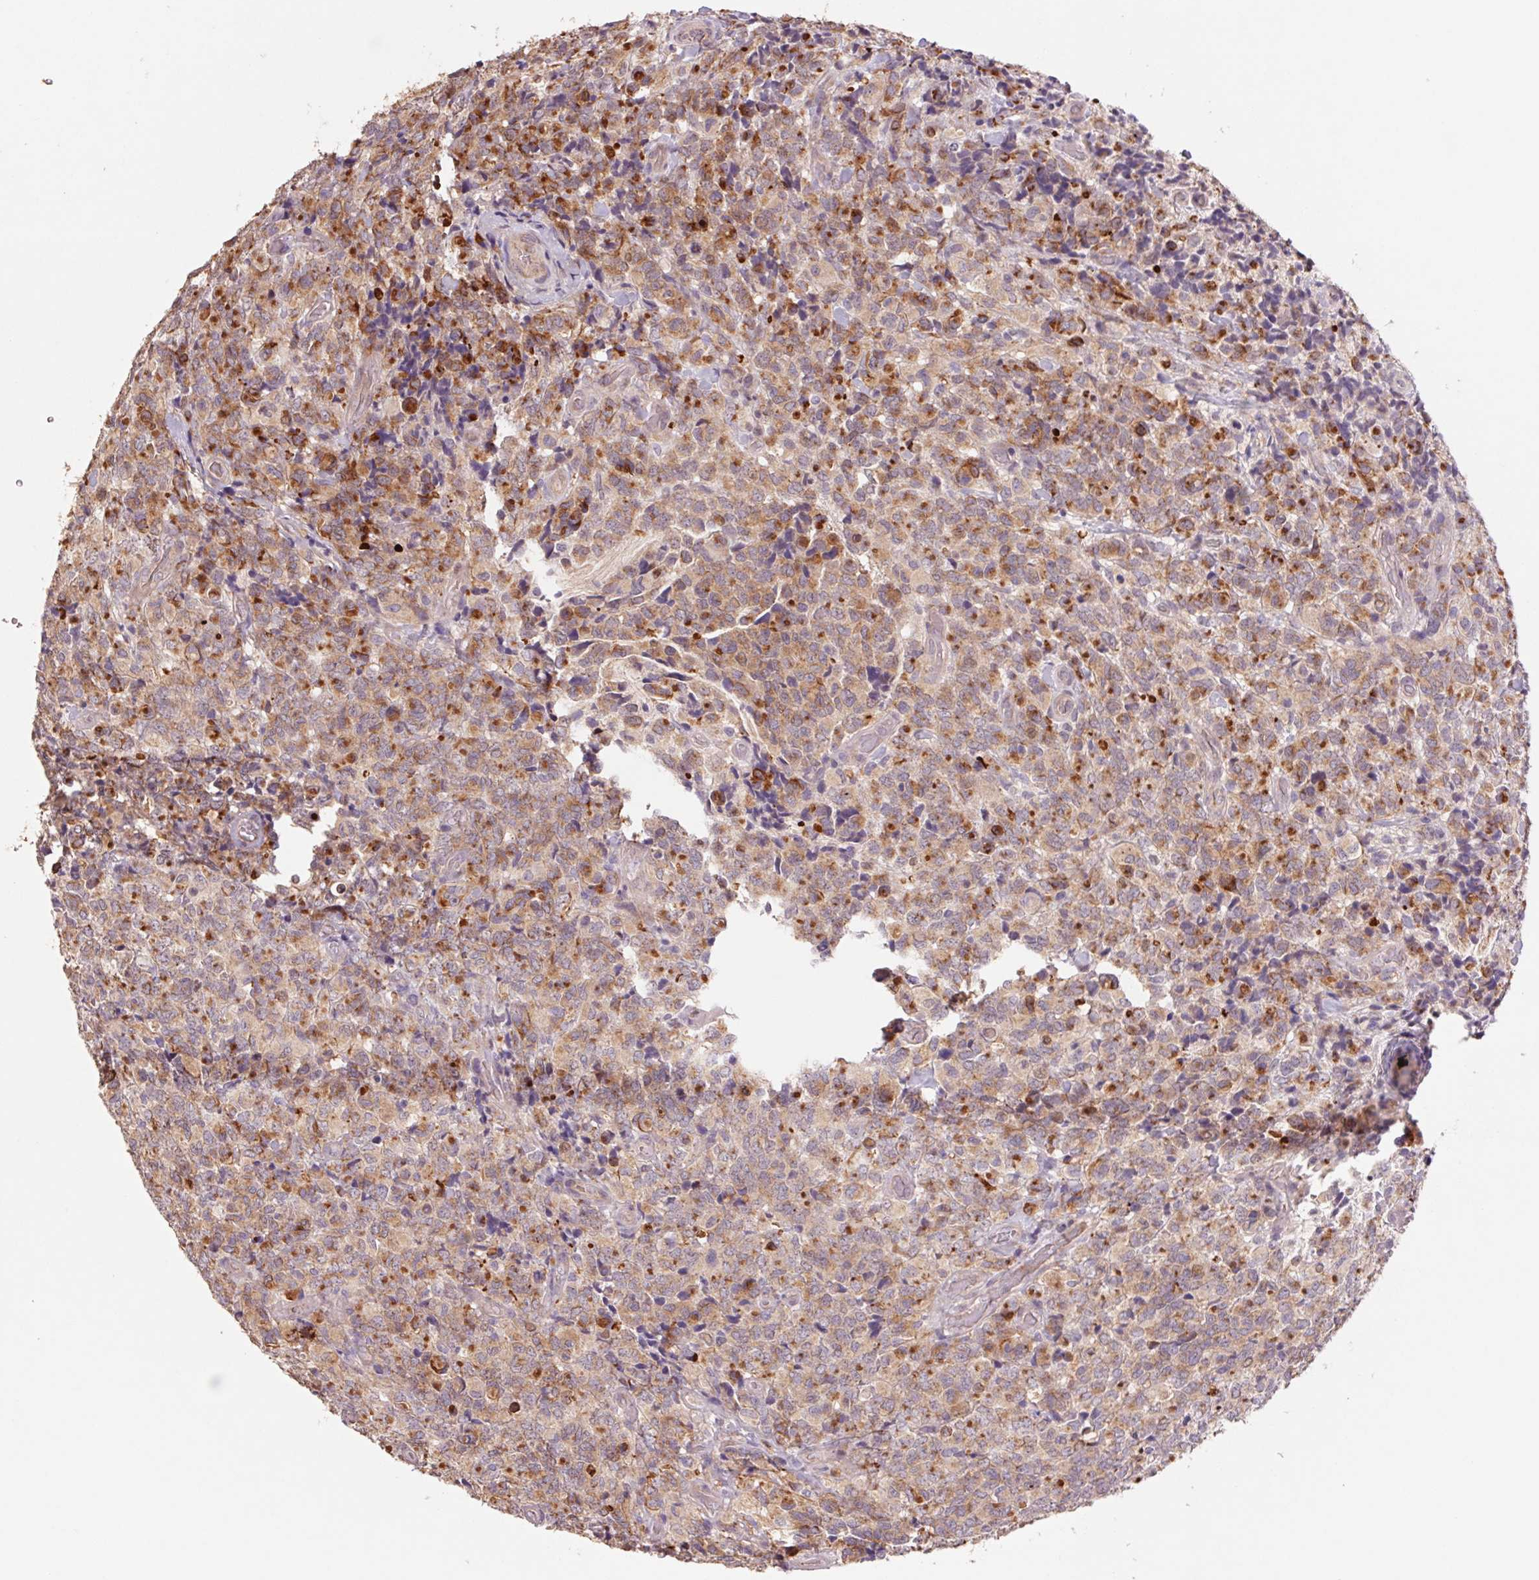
{"staining": {"intensity": "moderate", "quantity": ">75%", "location": "cytoplasmic/membranous"}, "tissue": "glioma", "cell_type": "Tumor cells", "image_type": "cancer", "snomed": [{"axis": "morphology", "description": "Glioma, malignant, High grade"}, {"axis": "topography", "description": "Brain"}], "caption": "Glioma stained with DAB (3,3'-diaminobenzidine) IHC displays medium levels of moderate cytoplasmic/membranous expression in about >75% of tumor cells.", "gene": "GRM2", "patient": {"sex": "male", "age": 39}}